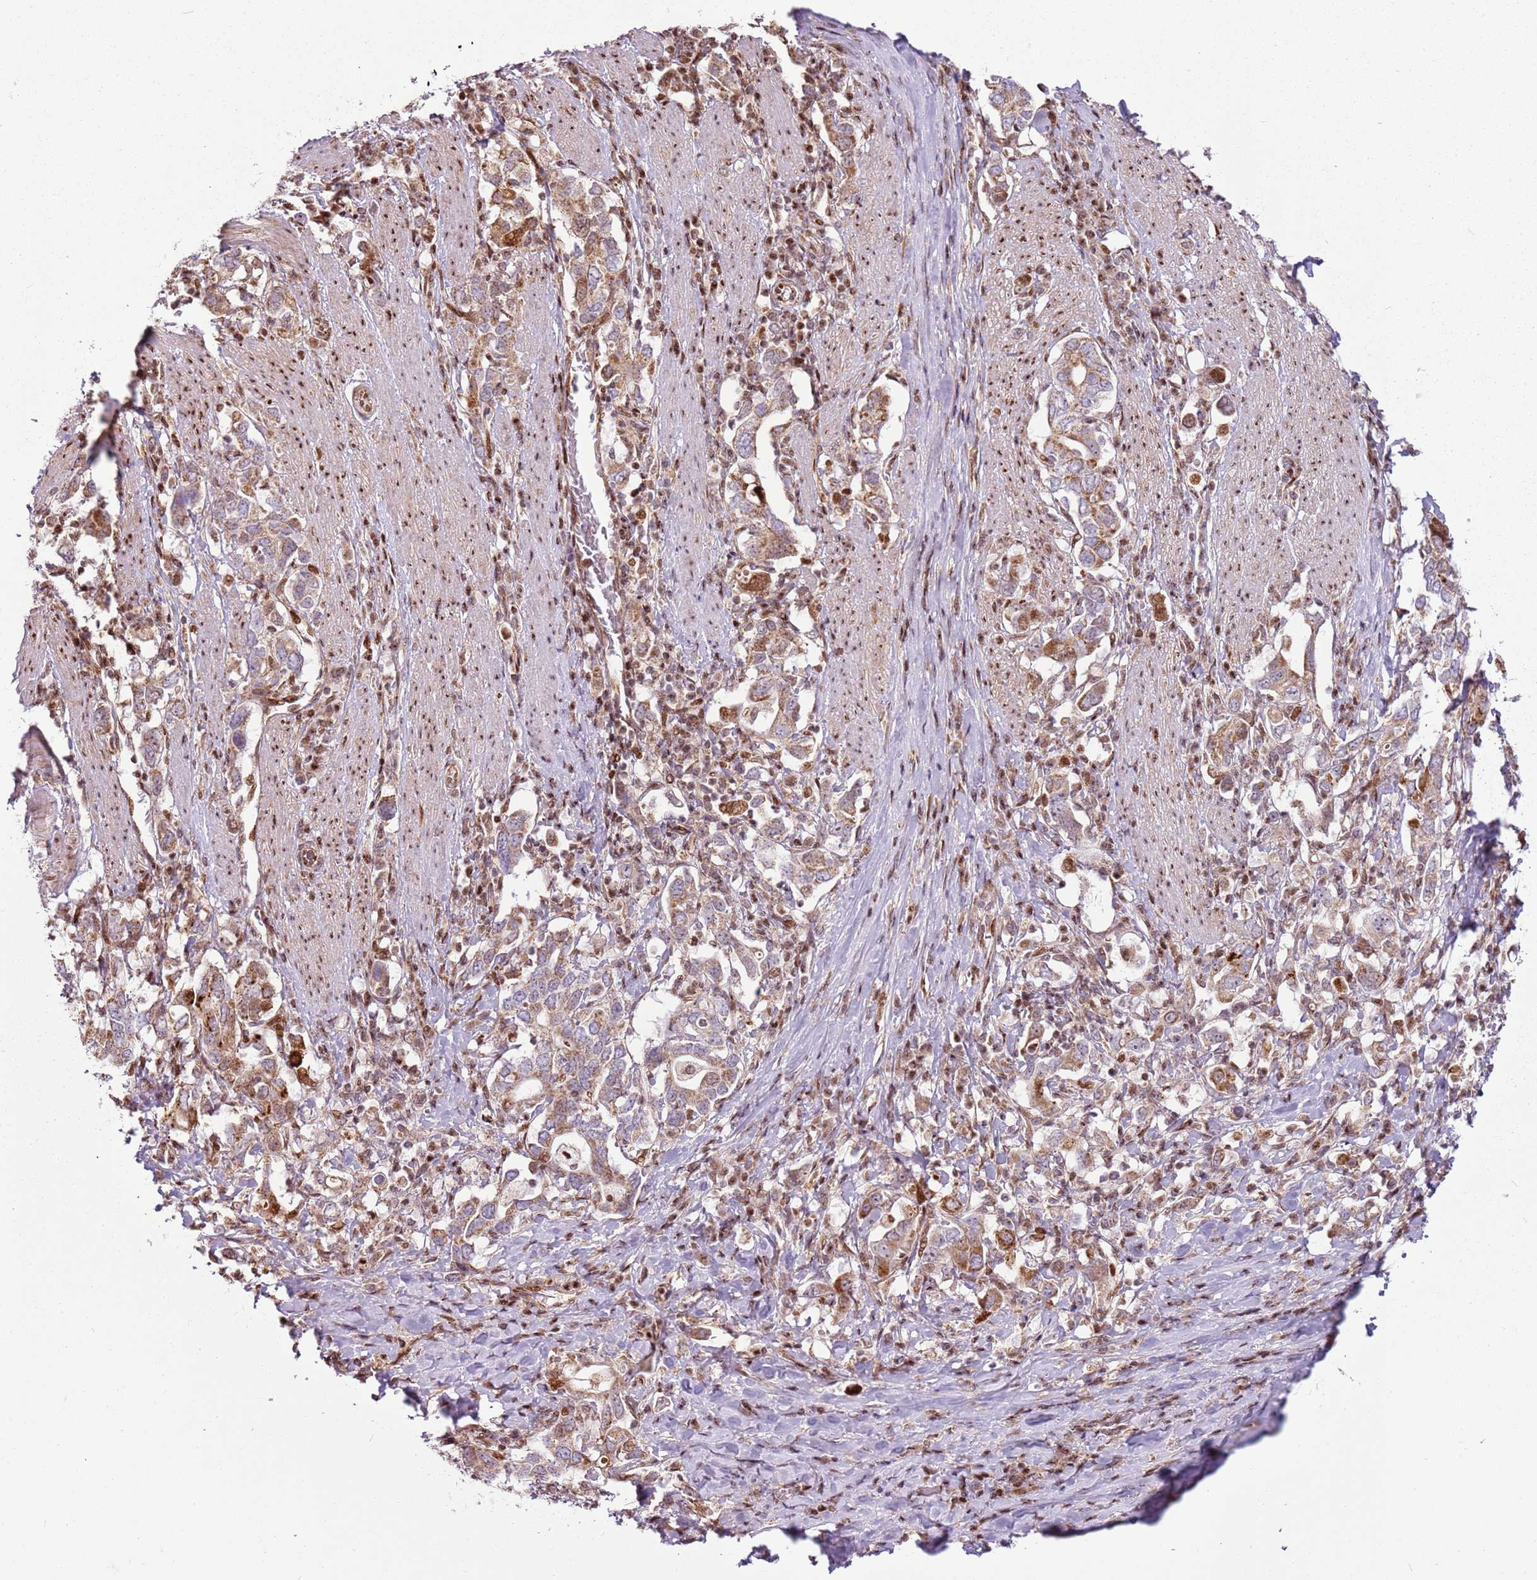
{"staining": {"intensity": "moderate", "quantity": "25%-75%", "location": "cytoplasmic/membranous,nuclear"}, "tissue": "stomach cancer", "cell_type": "Tumor cells", "image_type": "cancer", "snomed": [{"axis": "morphology", "description": "Adenocarcinoma, NOS"}, {"axis": "topography", "description": "Stomach, upper"}, {"axis": "topography", "description": "Stomach"}], "caption": "Human stomach cancer (adenocarcinoma) stained with a brown dye demonstrates moderate cytoplasmic/membranous and nuclear positive expression in approximately 25%-75% of tumor cells.", "gene": "PCTP", "patient": {"sex": "male", "age": 62}}